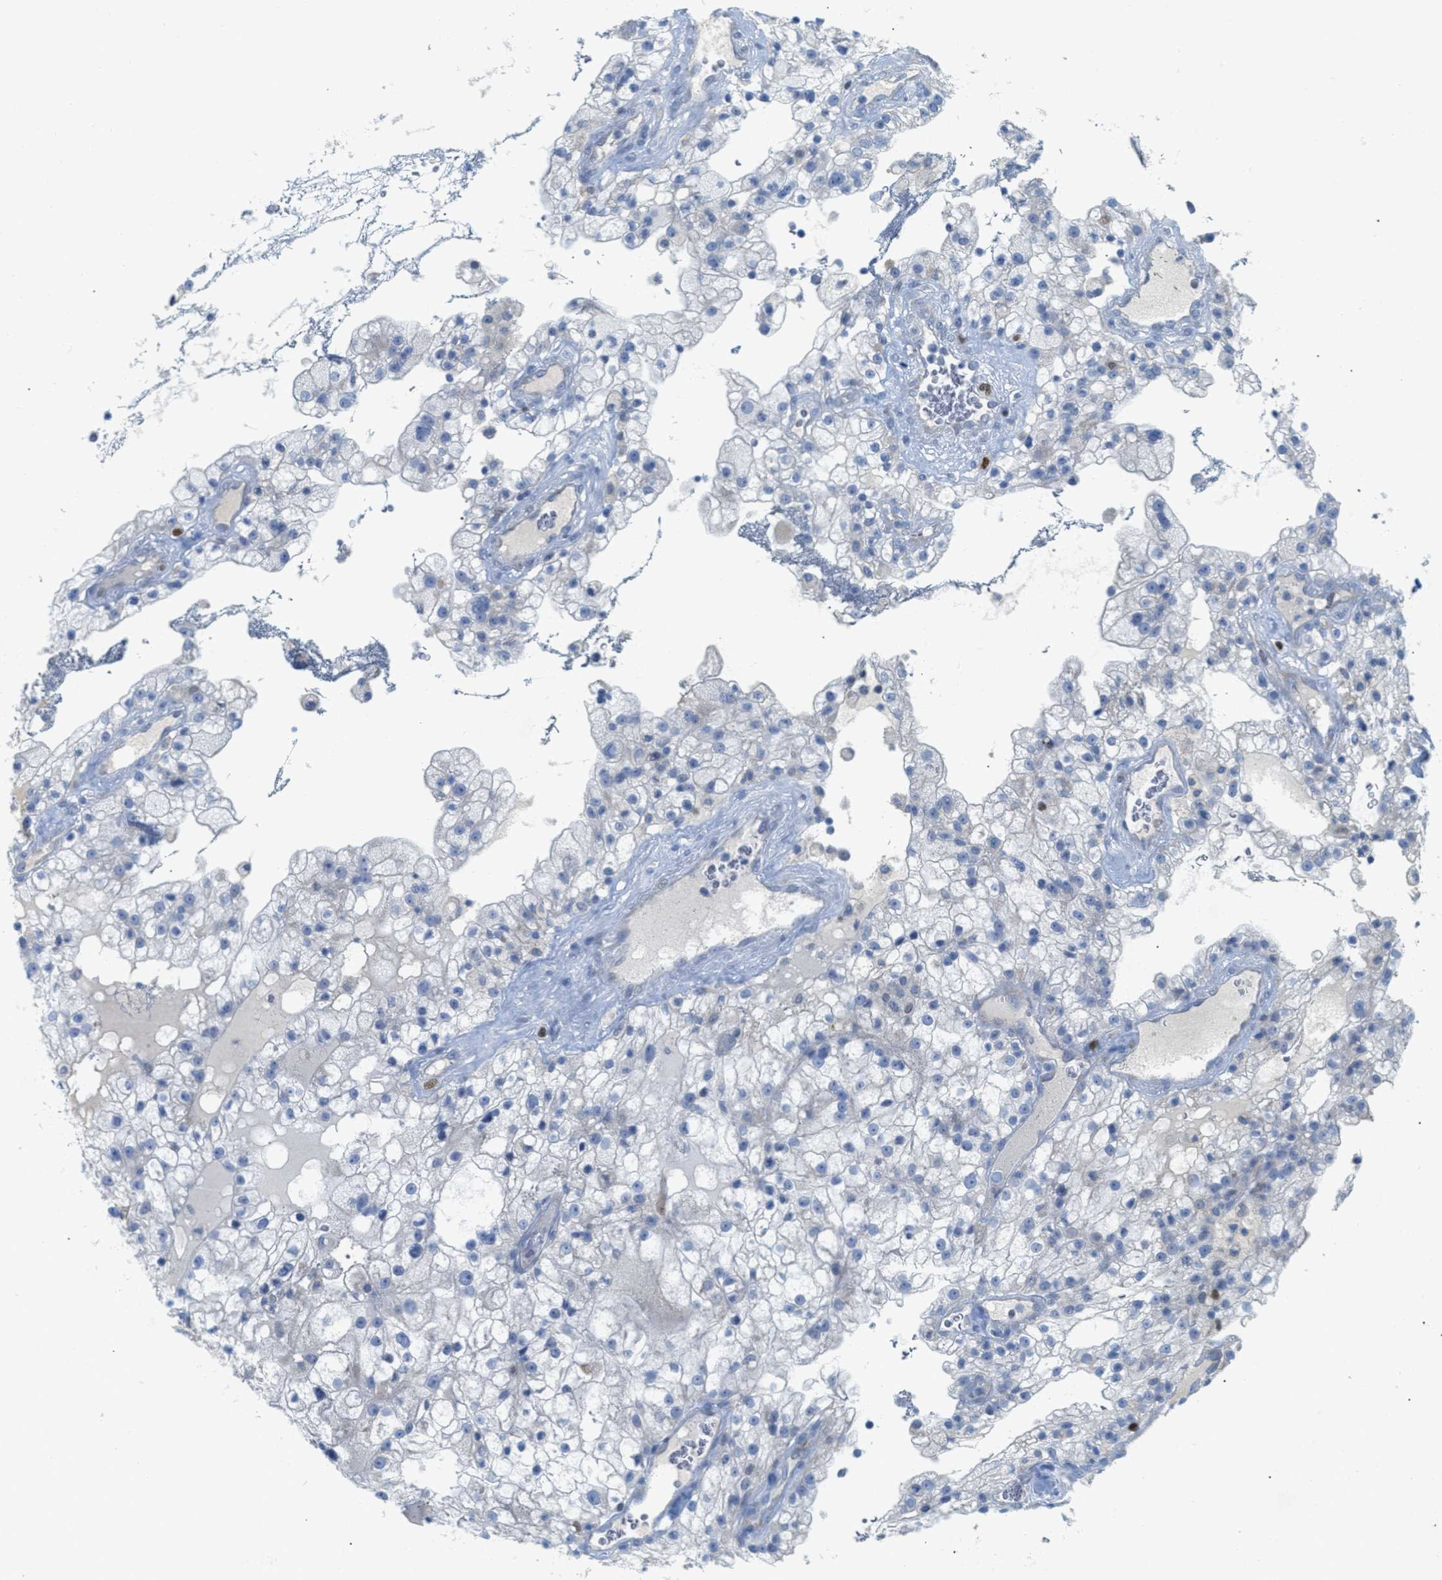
{"staining": {"intensity": "negative", "quantity": "none", "location": "none"}, "tissue": "renal cancer", "cell_type": "Tumor cells", "image_type": "cancer", "snomed": [{"axis": "morphology", "description": "Adenocarcinoma, NOS"}, {"axis": "topography", "description": "Kidney"}], "caption": "Immunohistochemistry (IHC) micrograph of human renal adenocarcinoma stained for a protein (brown), which displays no positivity in tumor cells.", "gene": "ORC6", "patient": {"sex": "female", "age": 52}}